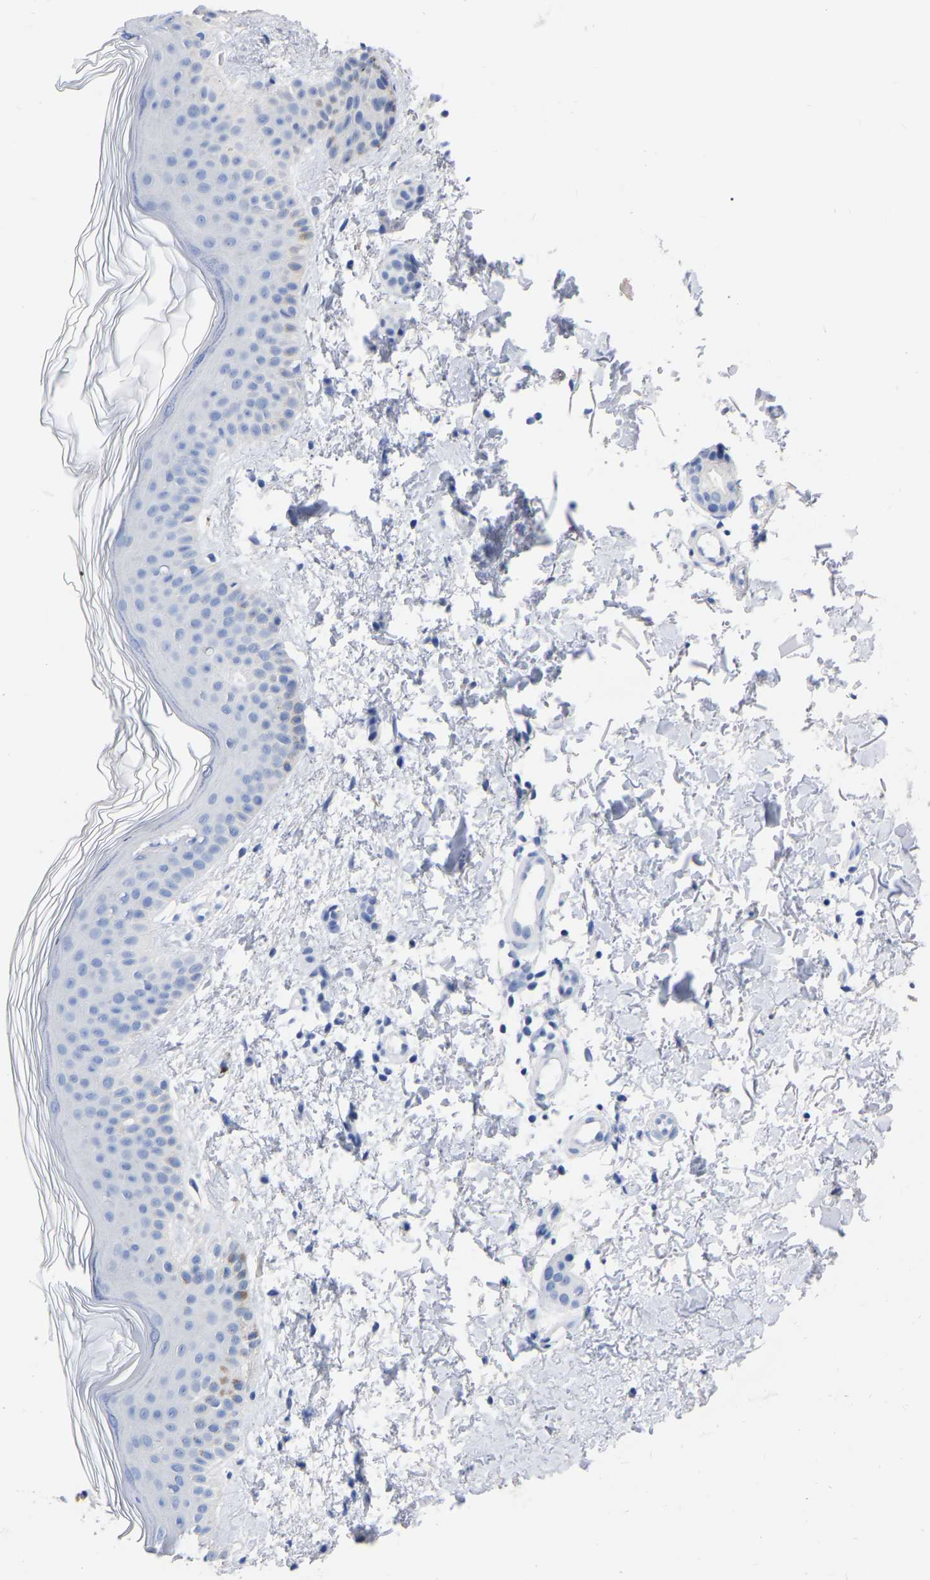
{"staining": {"intensity": "negative", "quantity": "none", "location": "none"}, "tissue": "skin", "cell_type": "Fibroblasts", "image_type": "normal", "snomed": [{"axis": "morphology", "description": "Normal tissue, NOS"}, {"axis": "morphology", "description": "Malignant melanoma, NOS"}, {"axis": "topography", "description": "Skin"}], "caption": "Protein analysis of unremarkable skin shows no significant positivity in fibroblasts. (DAB (3,3'-diaminobenzidine) immunohistochemistry, high magnification).", "gene": "ANXA13", "patient": {"sex": "male", "age": 83}}